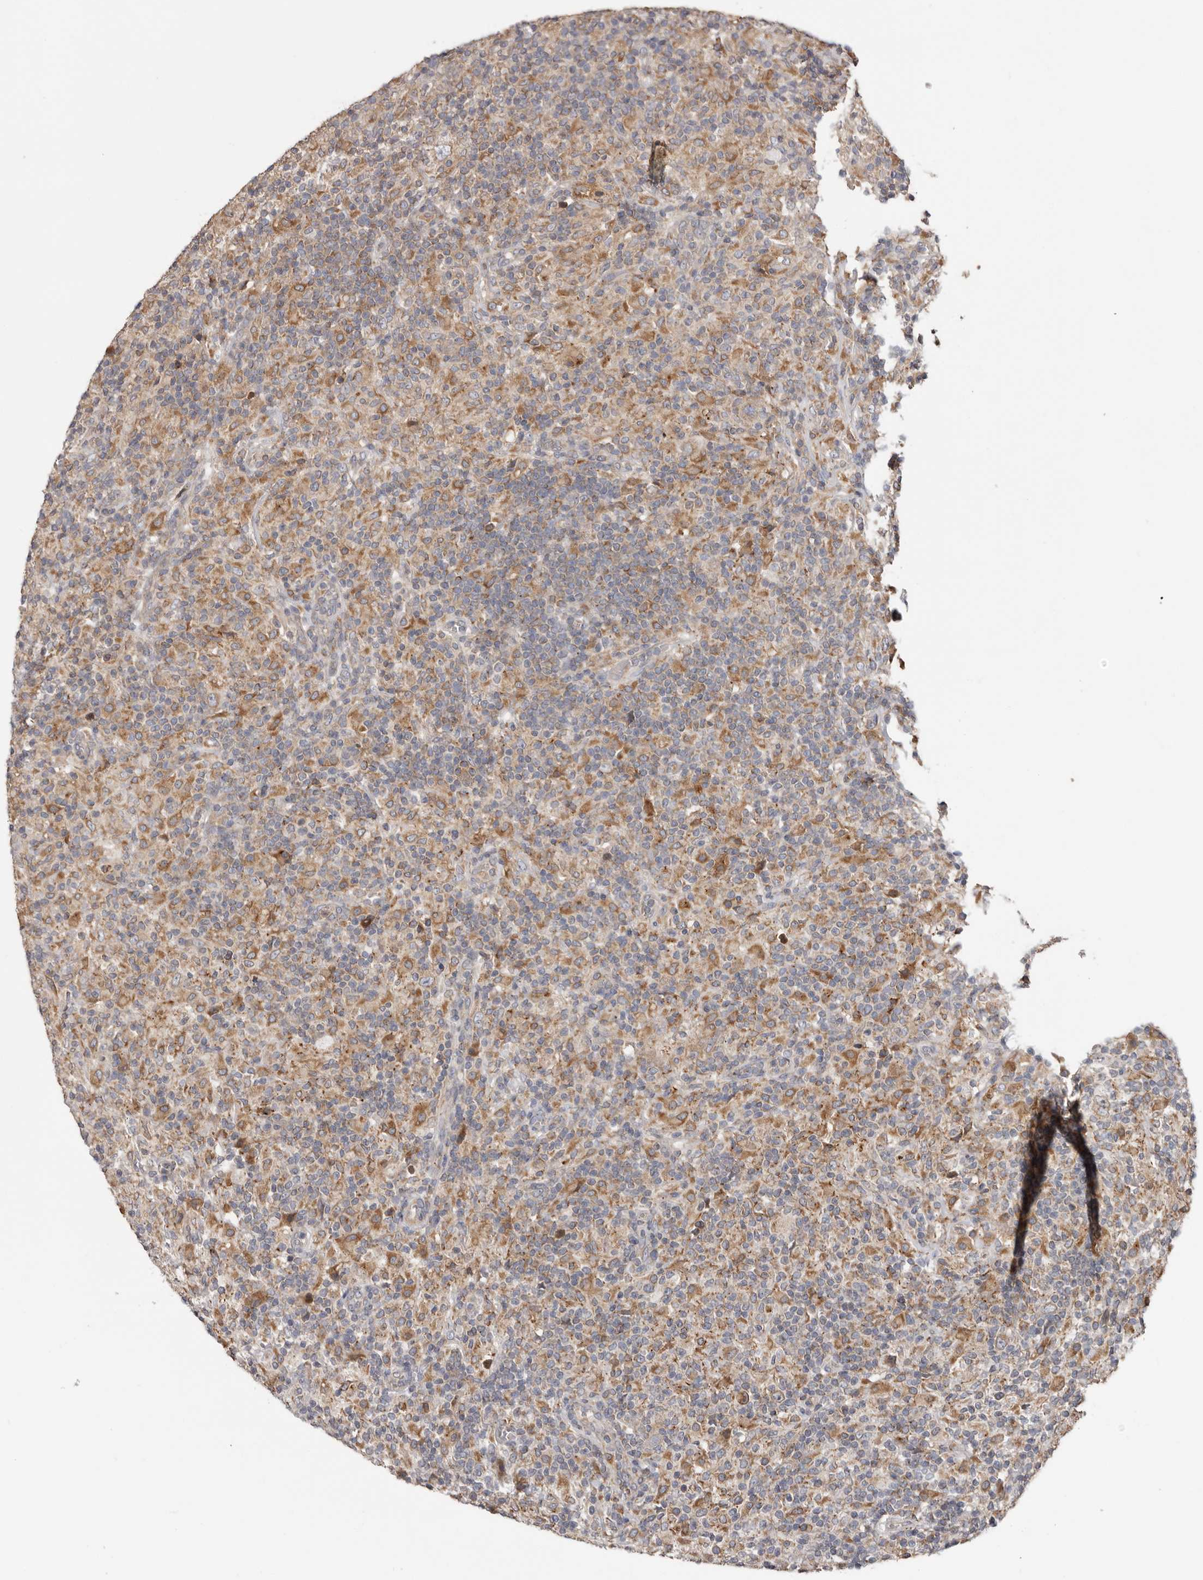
{"staining": {"intensity": "weak", "quantity": ">75%", "location": "cytoplasmic/membranous"}, "tissue": "lymphoma", "cell_type": "Tumor cells", "image_type": "cancer", "snomed": [{"axis": "morphology", "description": "Hodgkin's disease, NOS"}, {"axis": "topography", "description": "Lymph node"}], "caption": "This photomicrograph reveals immunohistochemistry staining of human Hodgkin's disease, with low weak cytoplasmic/membranous positivity in approximately >75% of tumor cells.", "gene": "TMUB1", "patient": {"sex": "male", "age": 70}}